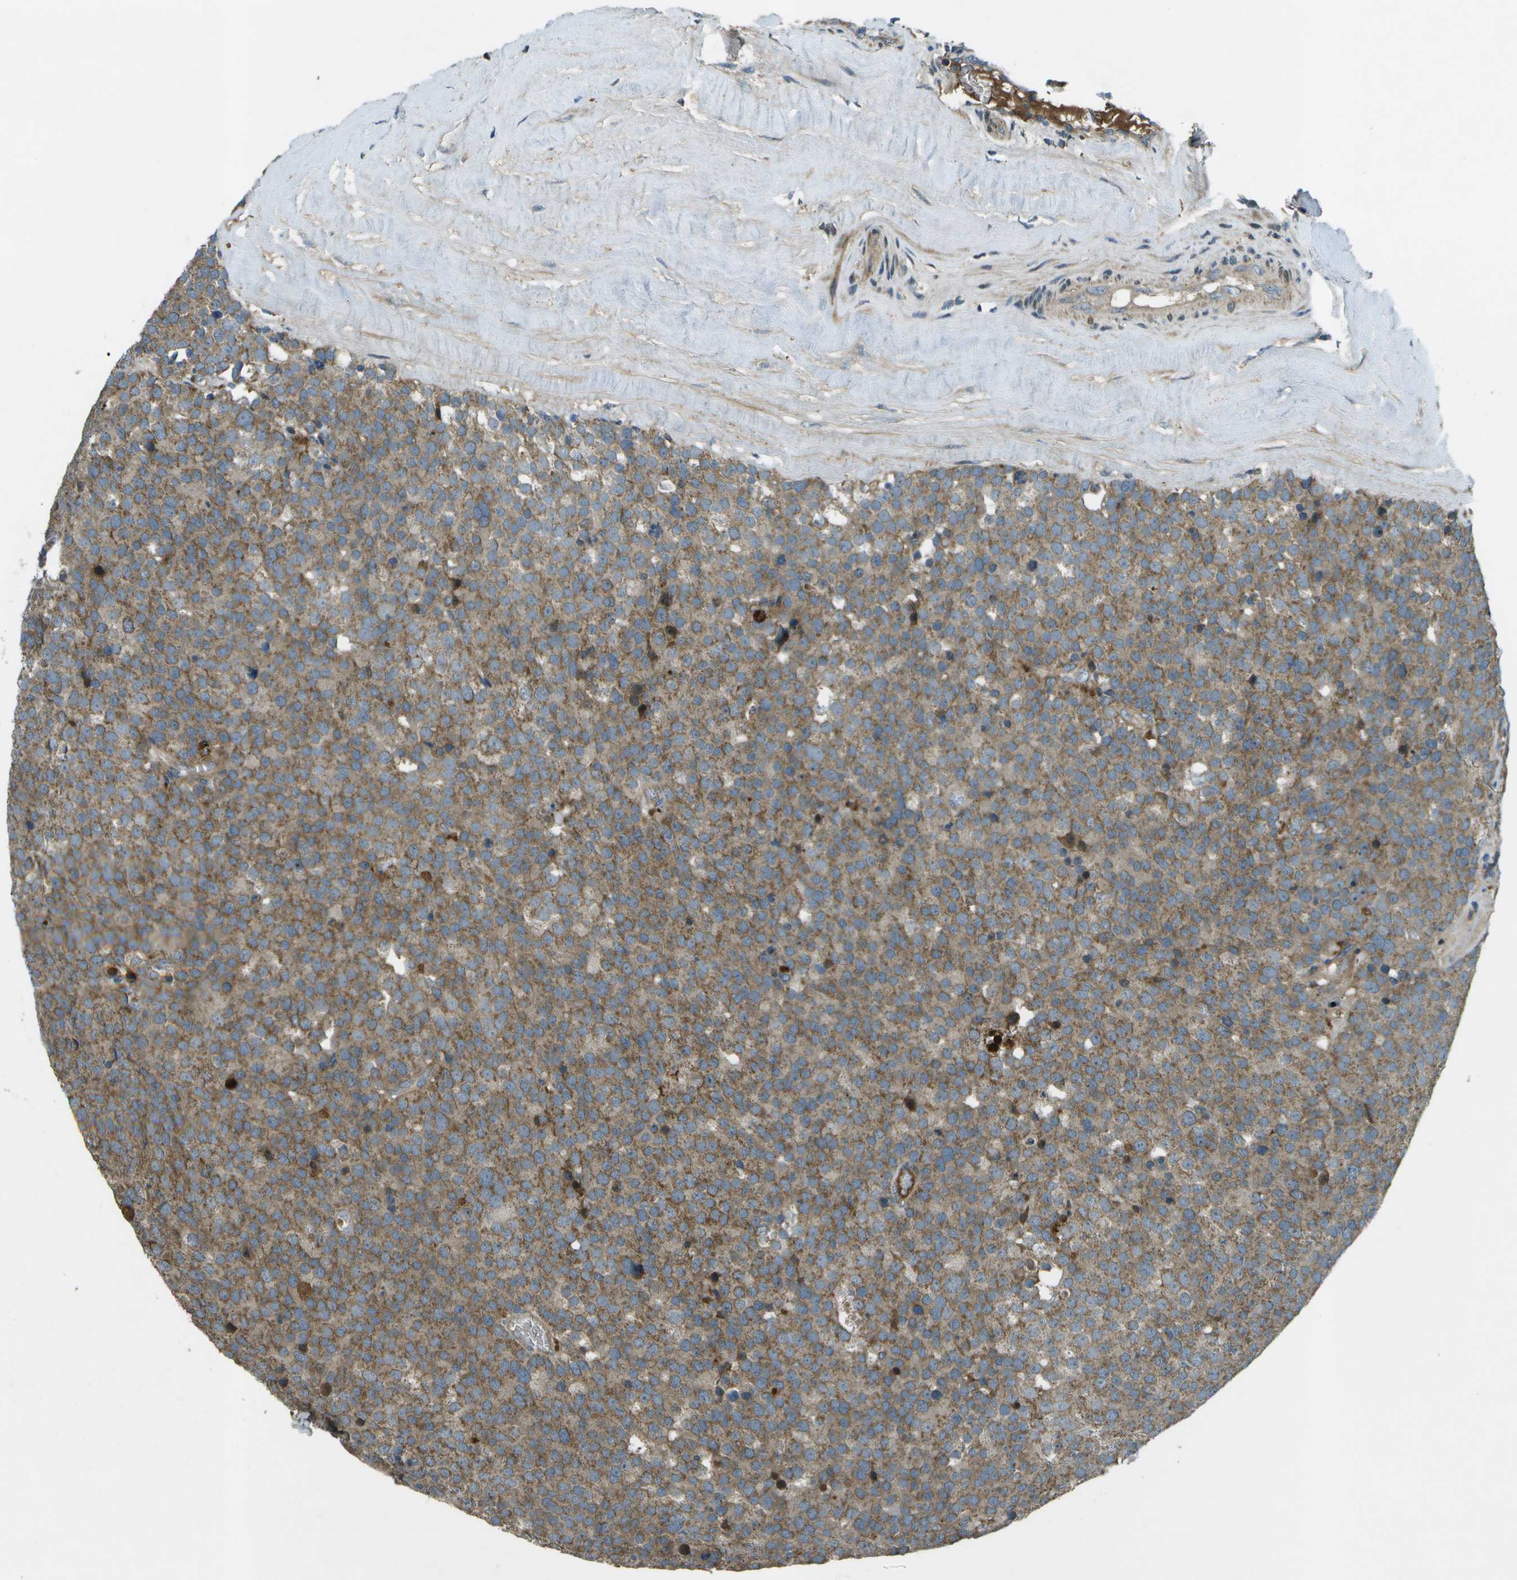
{"staining": {"intensity": "moderate", "quantity": ">75%", "location": "cytoplasmic/membranous"}, "tissue": "testis cancer", "cell_type": "Tumor cells", "image_type": "cancer", "snomed": [{"axis": "morphology", "description": "Normal tissue, NOS"}, {"axis": "morphology", "description": "Seminoma, NOS"}, {"axis": "topography", "description": "Testis"}], "caption": "This is an image of immunohistochemistry (IHC) staining of testis cancer, which shows moderate expression in the cytoplasmic/membranous of tumor cells.", "gene": "PXYLP1", "patient": {"sex": "male", "age": 71}}